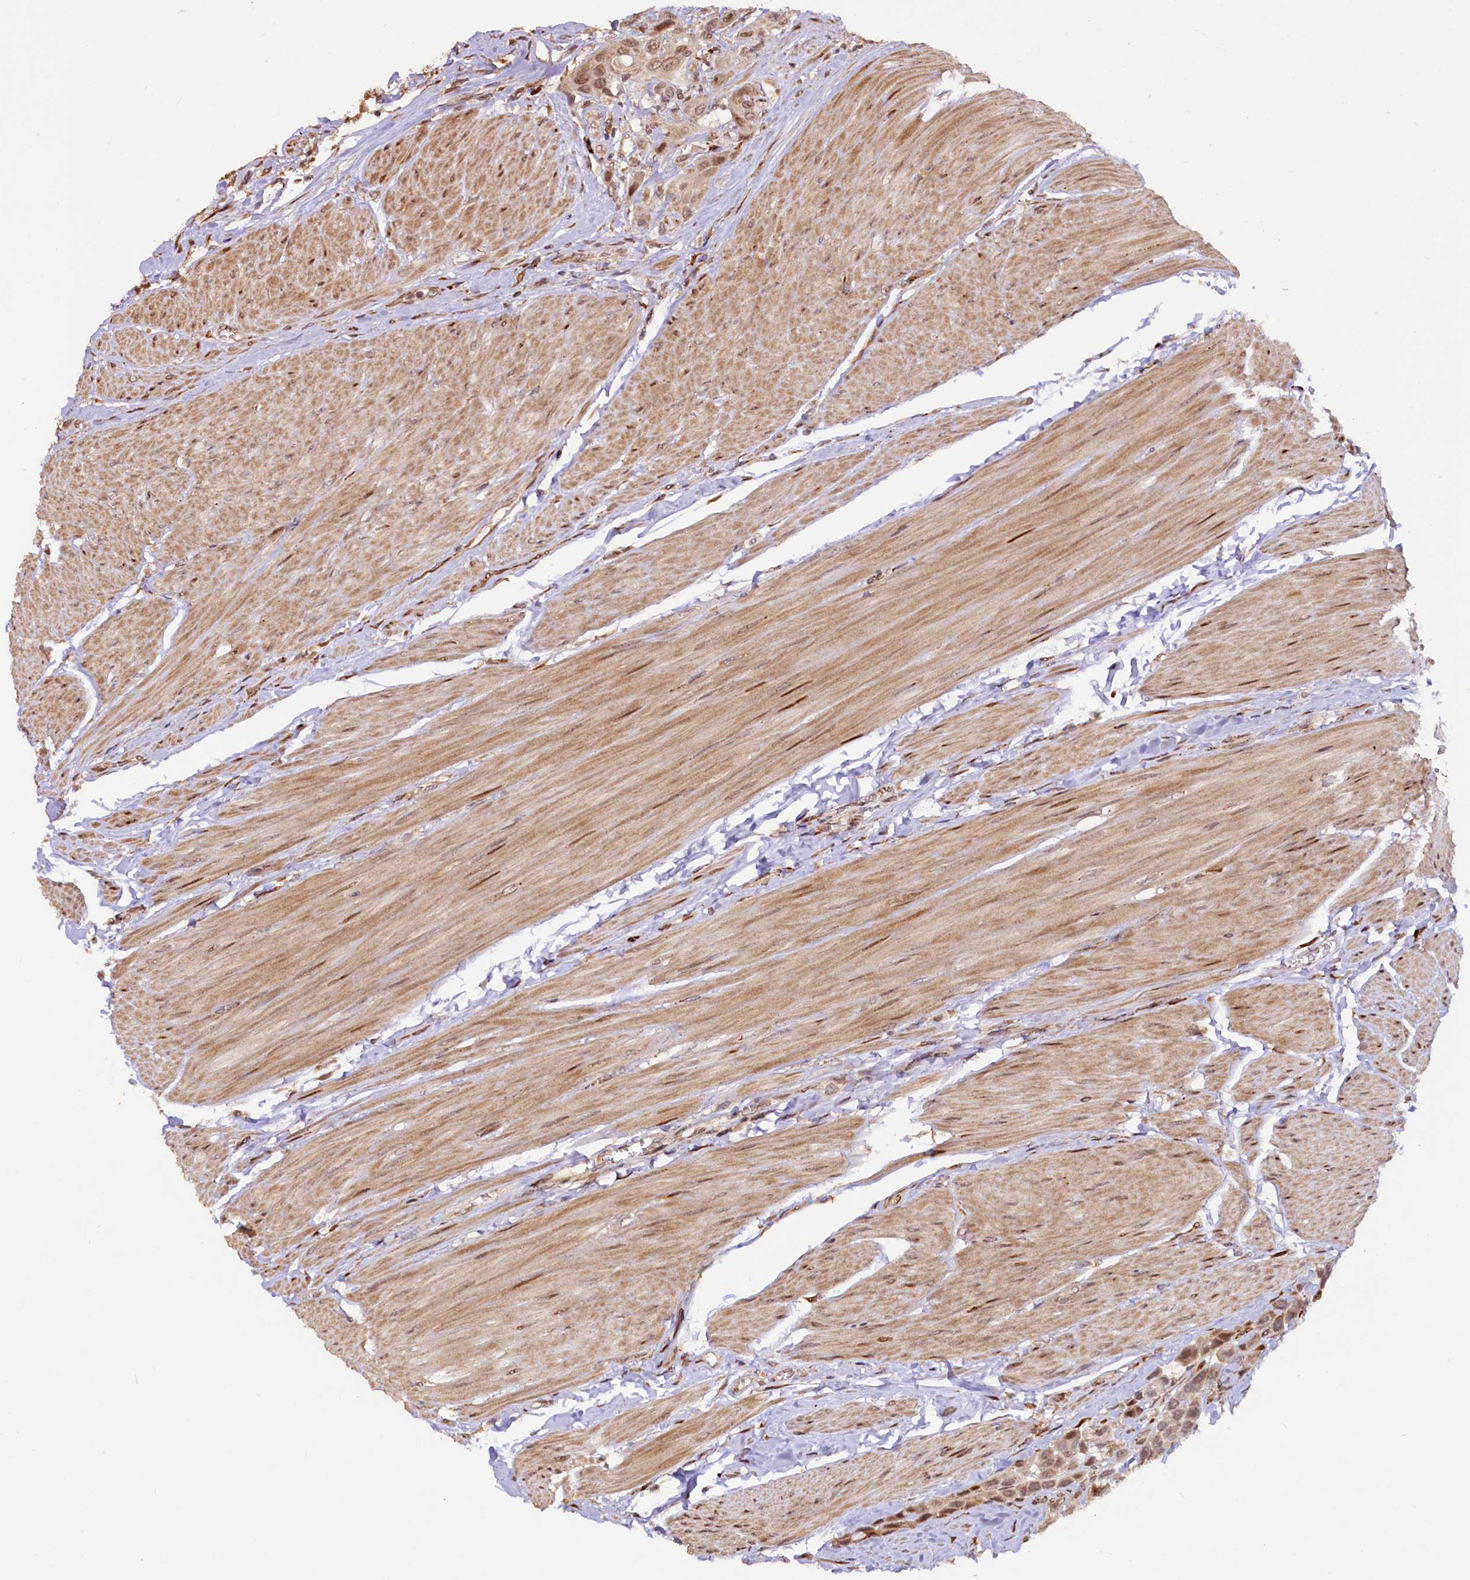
{"staining": {"intensity": "moderate", "quantity": ">75%", "location": "cytoplasmic/membranous,nuclear"}, "tissue": "urothelial cancer", "cell_type": "Tumor cells", "image_type": "cancer", "snomed": [{"axis": "morphology", "description": "Urothelial carcinoma, High grade"}, {"axis": "topography", "description": "Urinary bladder"}], "caption": "Immunohistochemical staining of urothelial carcinoma (high-grade) exhibits medium levels of moderate cytoplasmic/membranous and nuclear staining in approximately >75% of tumor cells. The staining was performed using DAB (3,3'-diaminobenzidine) to visualize the protein expression in brown, while the nuclei were stained in blue with hematoxylin (Magnification: 20x).", "gene": "C5orf15", "patient": {"sex": "male", "age": 50}}